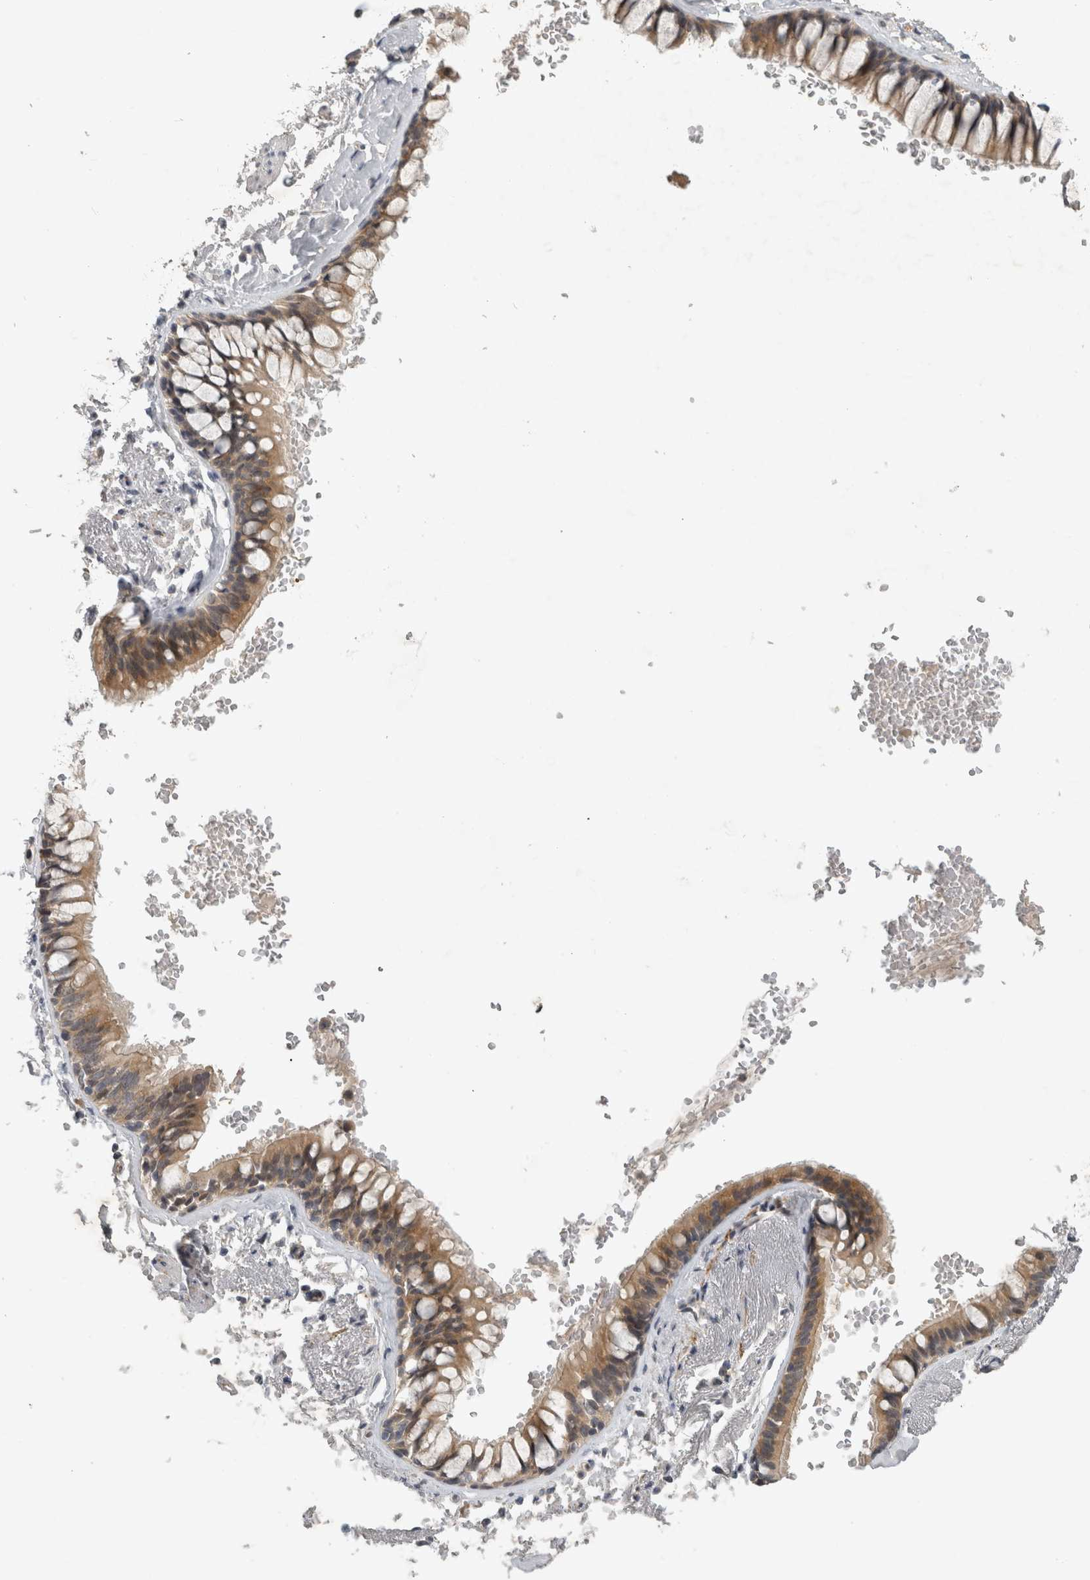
{"staining": {"intensity": "negative", "quantity": "none", "location": "none"}, "tissue": "soft tissue", "cell_type": "Fibroblasts", "image_type": "normal", "snomed": [{"axis": "morphology", "description": "Normal tissue, NOS"}, {"axis": "topography", "description": "Cartilage tissue"}, {"axis": "topography", "description": "Bronchus"}], "caption": "Fibroblasts show no significant protein expression in benign soft tissue. (DAB (3,3'-diaminobenzidine) IHC with hematoxylin counter stain).", "gene": "AASDHPPT", "patient": {"sex": "female", "age": 73}}